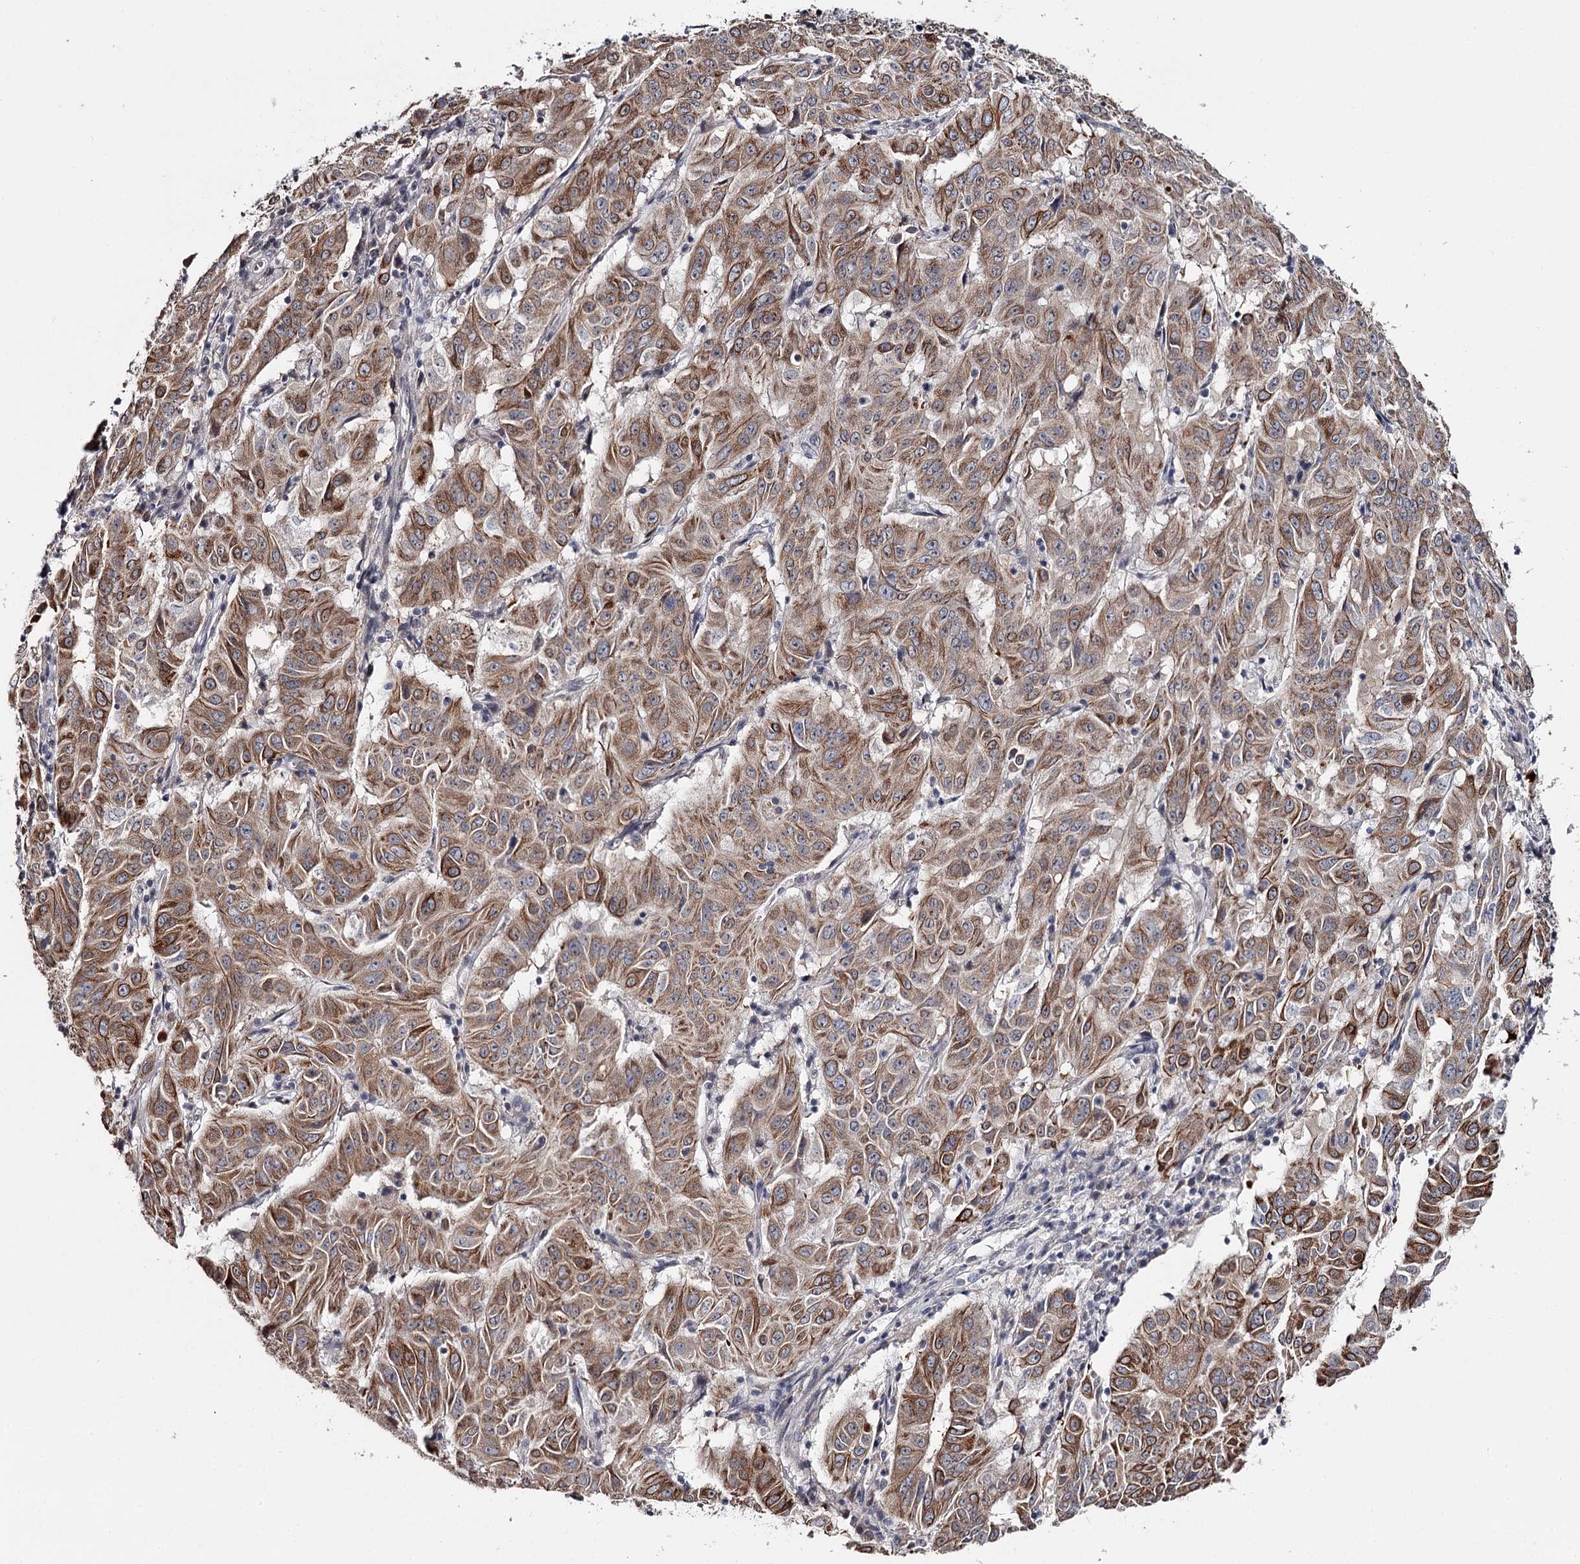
{"staining": {"intensity": "moderate", "quantity": ">75%", "location": "cytoplasmic/membranous"}, "tissue": "pancreatic cancer", "cell_type": "Tumor cells", "image_type": "cancer", "snomed": [{"axis": "morphology", "description": "Adenocarcinoma, NOS"}, {"axis": "topography", "description": "Pancreas"}], "caption": "There is medium levels of moderate cytoplasmic/membranous staining in tumor cells of pancreatic adenocarcinoma, as demonstrated by immunohistochemical staining (brown color).", "gene": "GTSF1", "patient": {"sex": "male", "age": 63}}